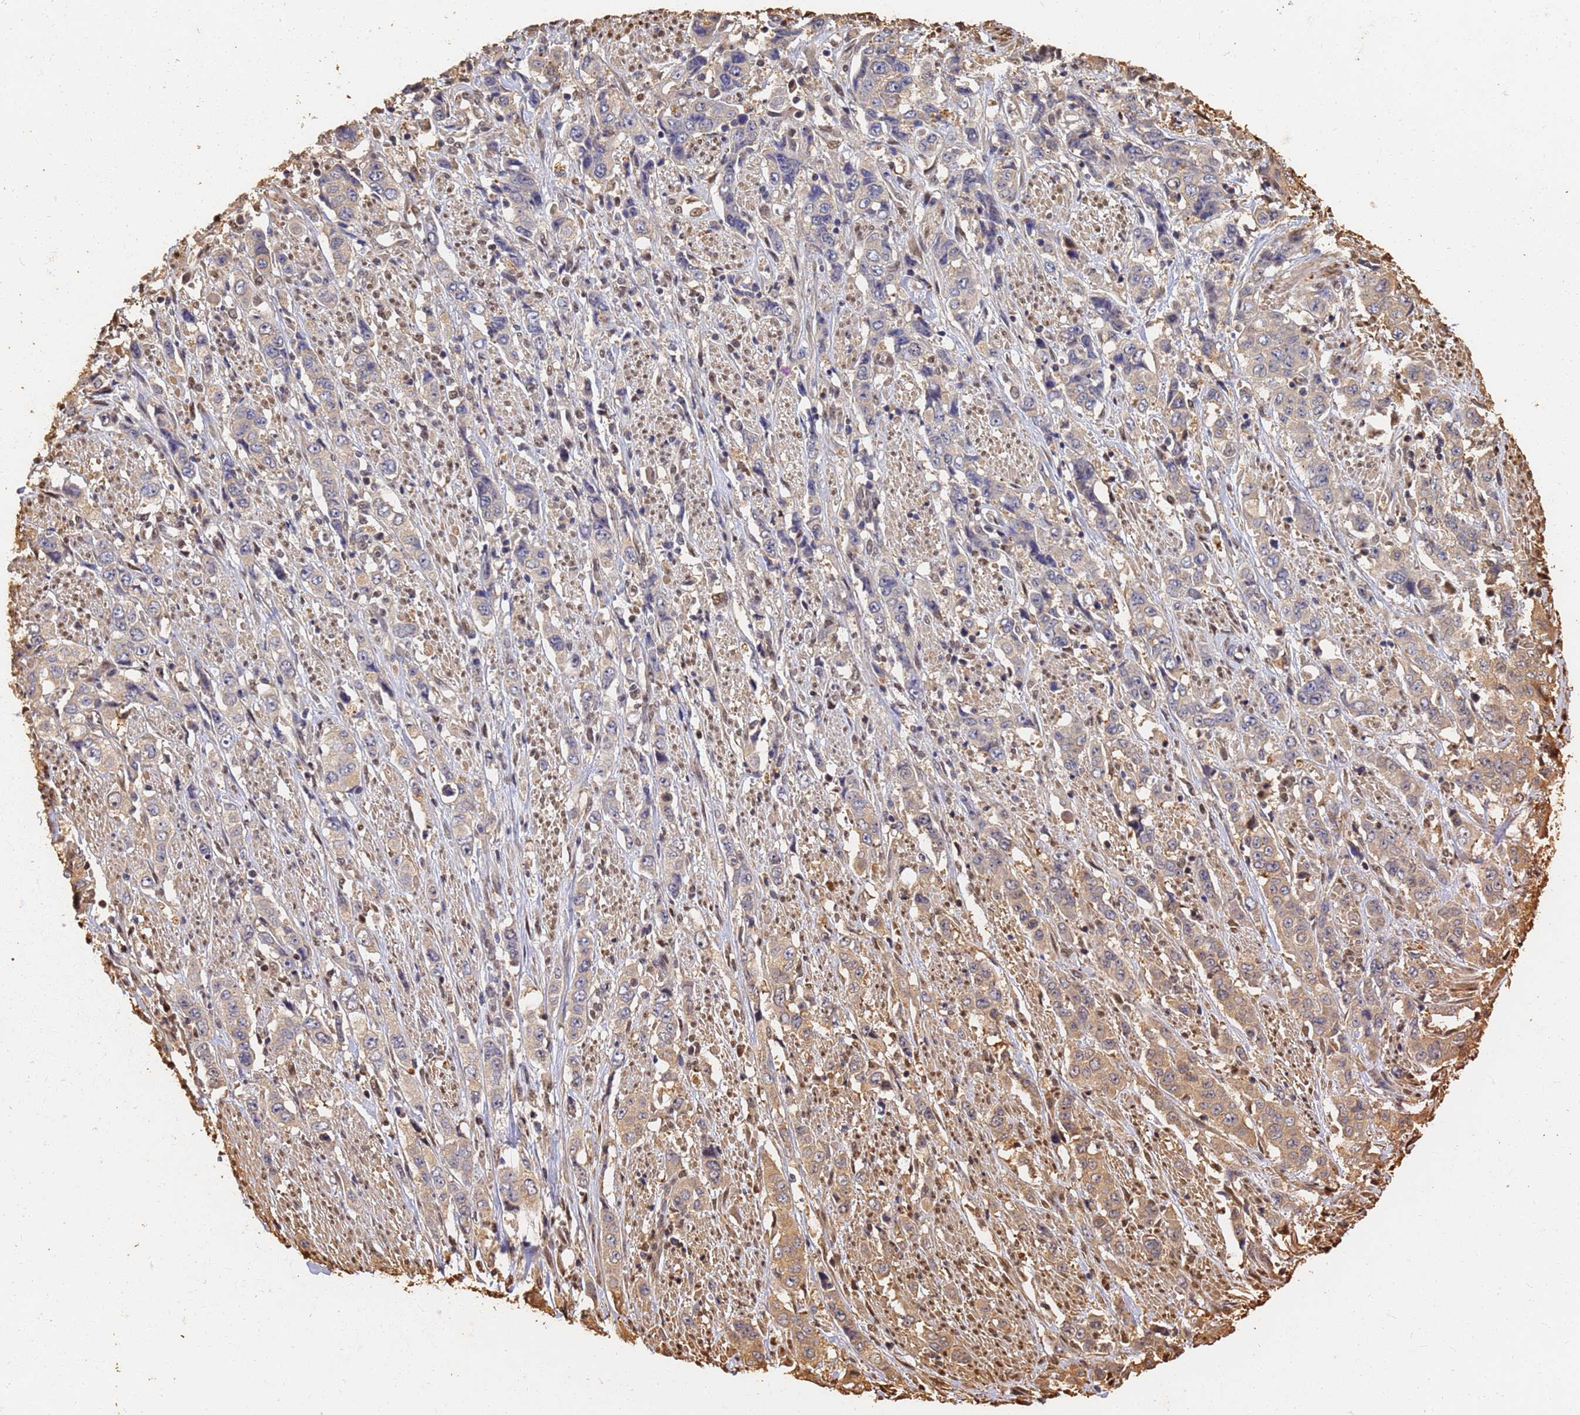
{"staining": {"intensity": "weak", "quantity": "<25%", "location": "cytoplasmic/membranous"}, "tissue": "stomach cancer", "cell_type": "Tumor cells", "image_type": "cancer", "snomed": [{"axis": "morphology", "description": "Adenocarcinoma, NOS"}, {"axis": "topography", "description": "Stomach, upper"}], "caption": "Image shows no protein positivity in tumor cells of adenocarcinoma (stomach) tissue. Brightfield microscopy of IHC stained with DAB (brown) and hematoxylin (blue), captured at high magnification.", "gene": "JAK2", "patient": {"sex": "male", "age": 62}}